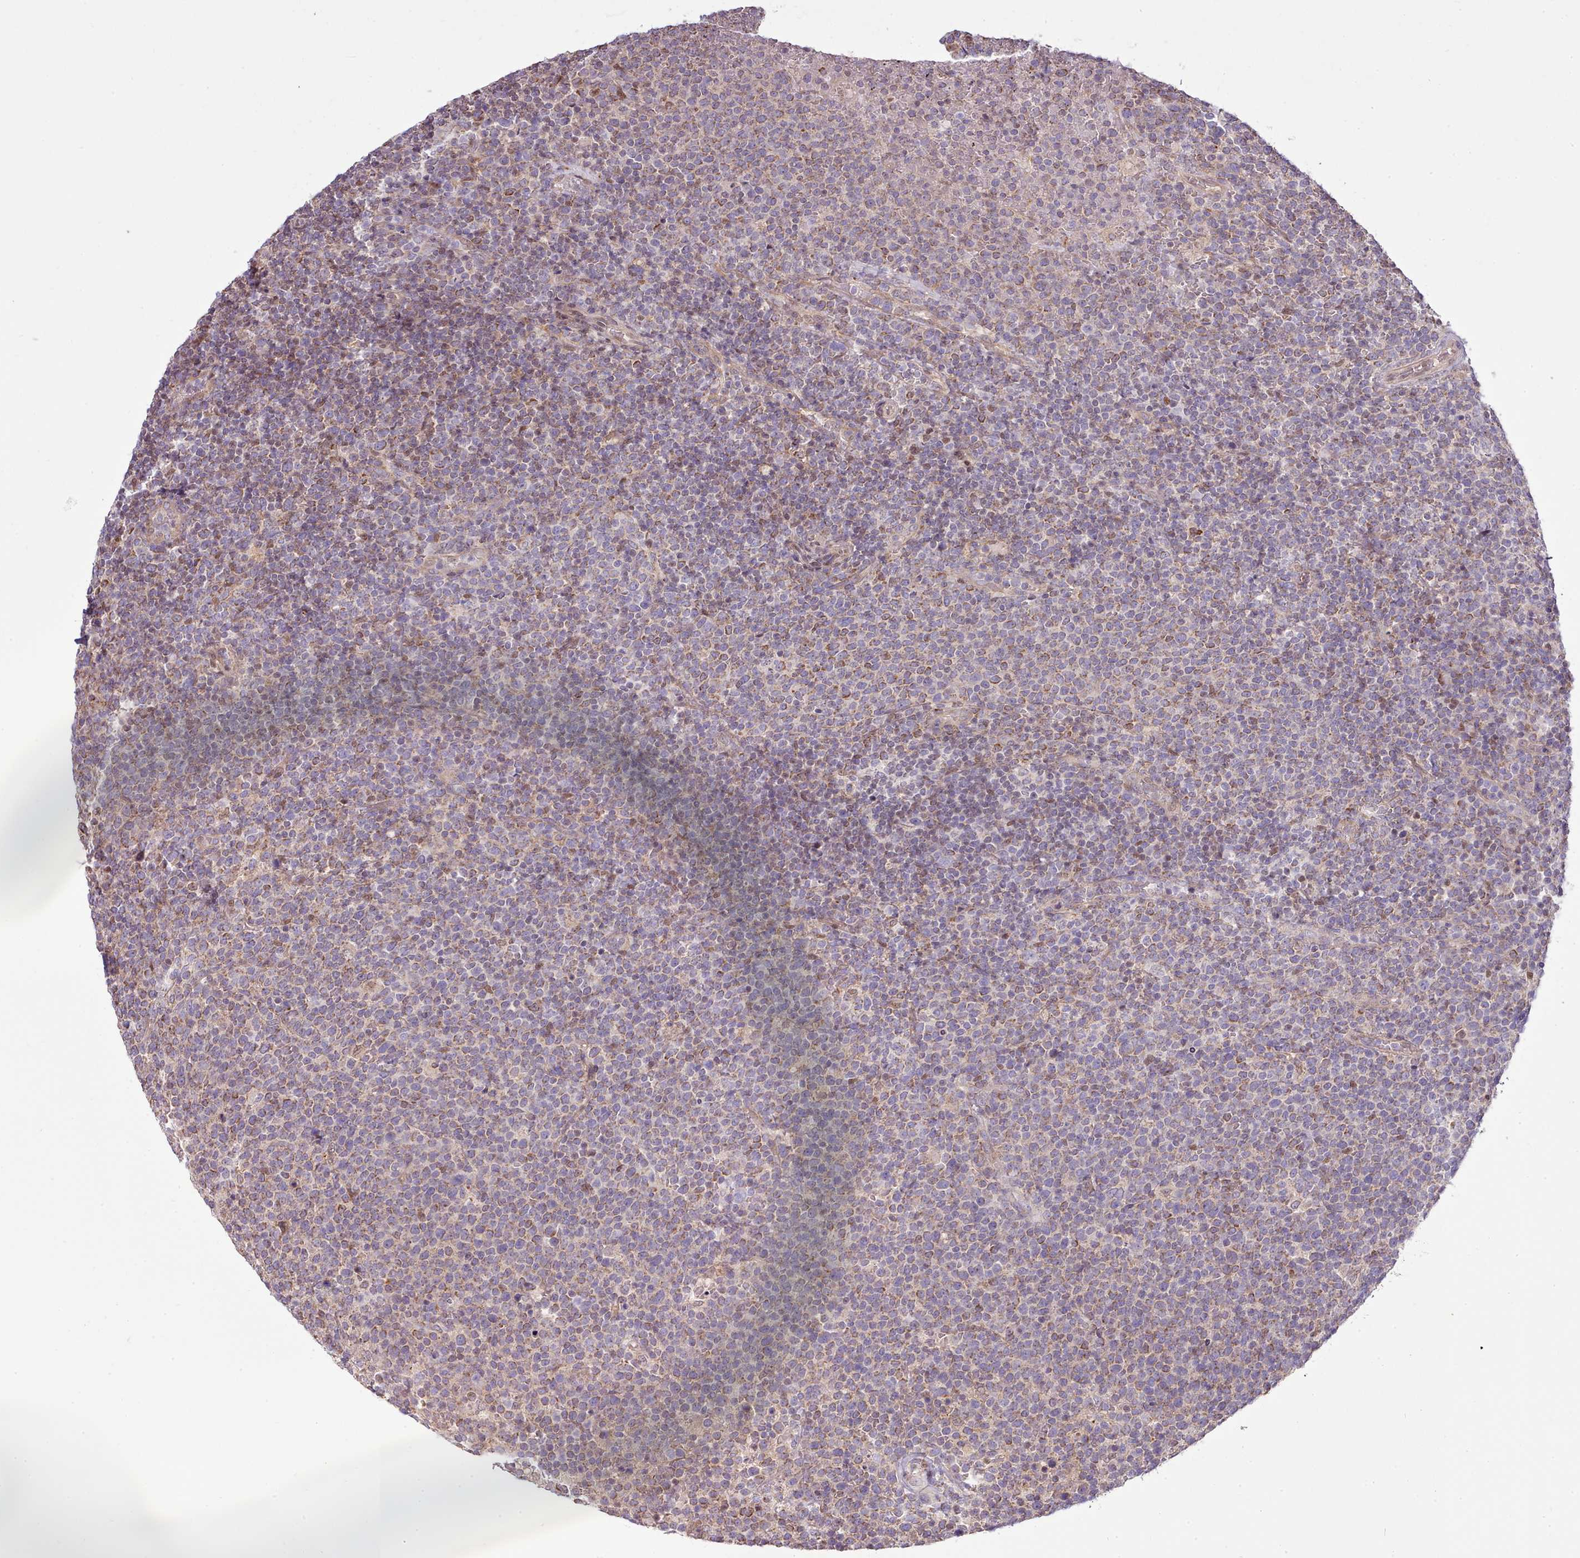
{"staining": {"intensity": "moderate", "quantity": "<25%", "location": "cytoplasmic/membranous"}, "tissue": "lymphoma", "cell_type": "Tumor cells", "image_type": "cancer", "snomed": [{"axis": "morphology", "description": "Malignant lymphoma, non-Hodgkin's type, High grade"}, {"axis": "topography", "description": "Lymph node"}], "caption": "The immunohistochemical stain shows moderate cytoplasmic/membranous positivity in tumor cells of malignant lymphoma, non-Hodgkin's type (high-grade) tissue. (brown staining indicates protein expression, while blue staining denotes nuclei).", "gene": "ARL2BP", "patient": {"sex": "male", "age": 61}}